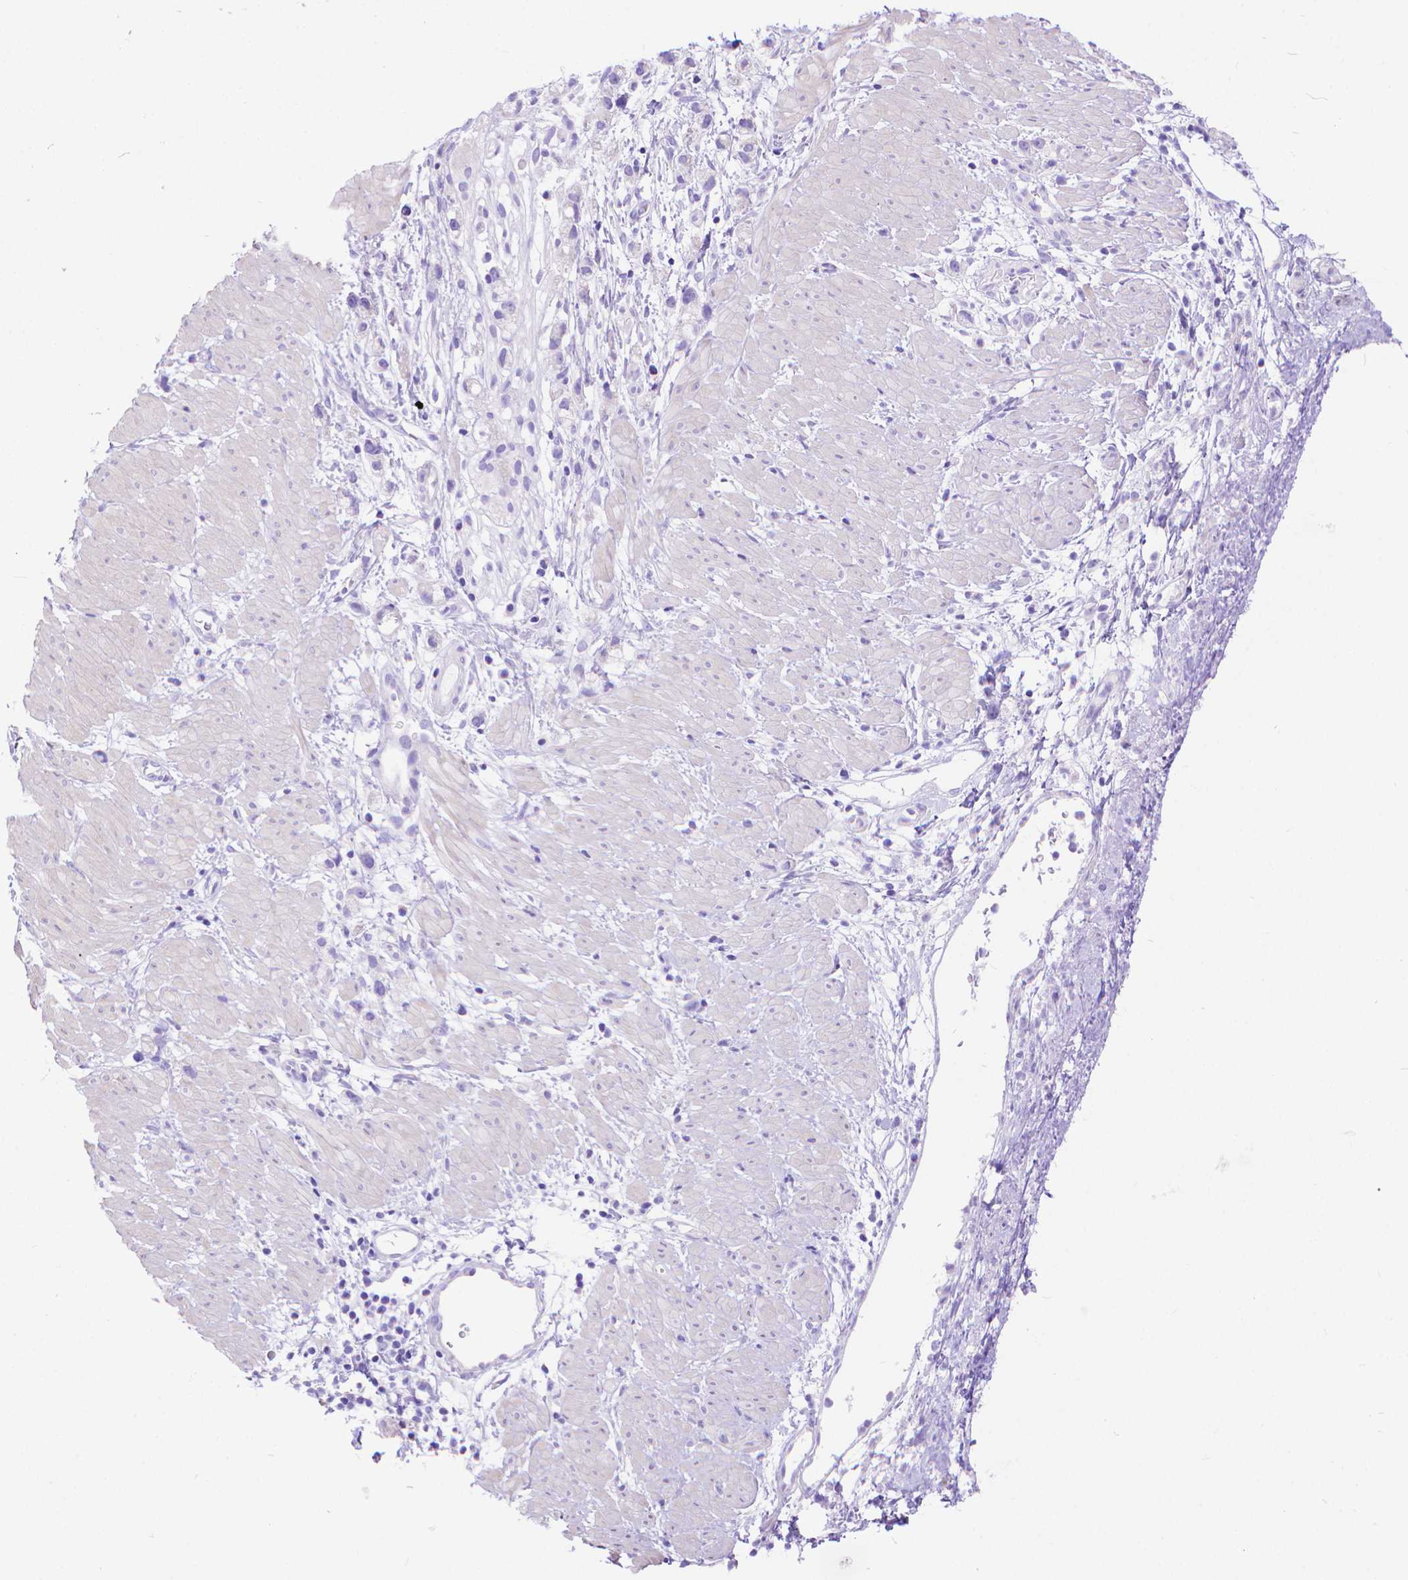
{"staining": {"intensity": "negative", "quantity": "none", "location": "none"}, "tissue": "stomach cancer", "cell_type": "Tumor cells", "image_type": "cancer", "snomed": [{"axis": "morphology", "description": "Adenocarcinoma, NOS"}, {"axis": "topography", "description": "Stomach"}], "caption": "The IHC histopathology image has no significant expression in tumor cells of stomach cancer (adenocarcinoma) tissue.", "gene": "DHRS2", "patient": {"sex": "female", "age": 59}}